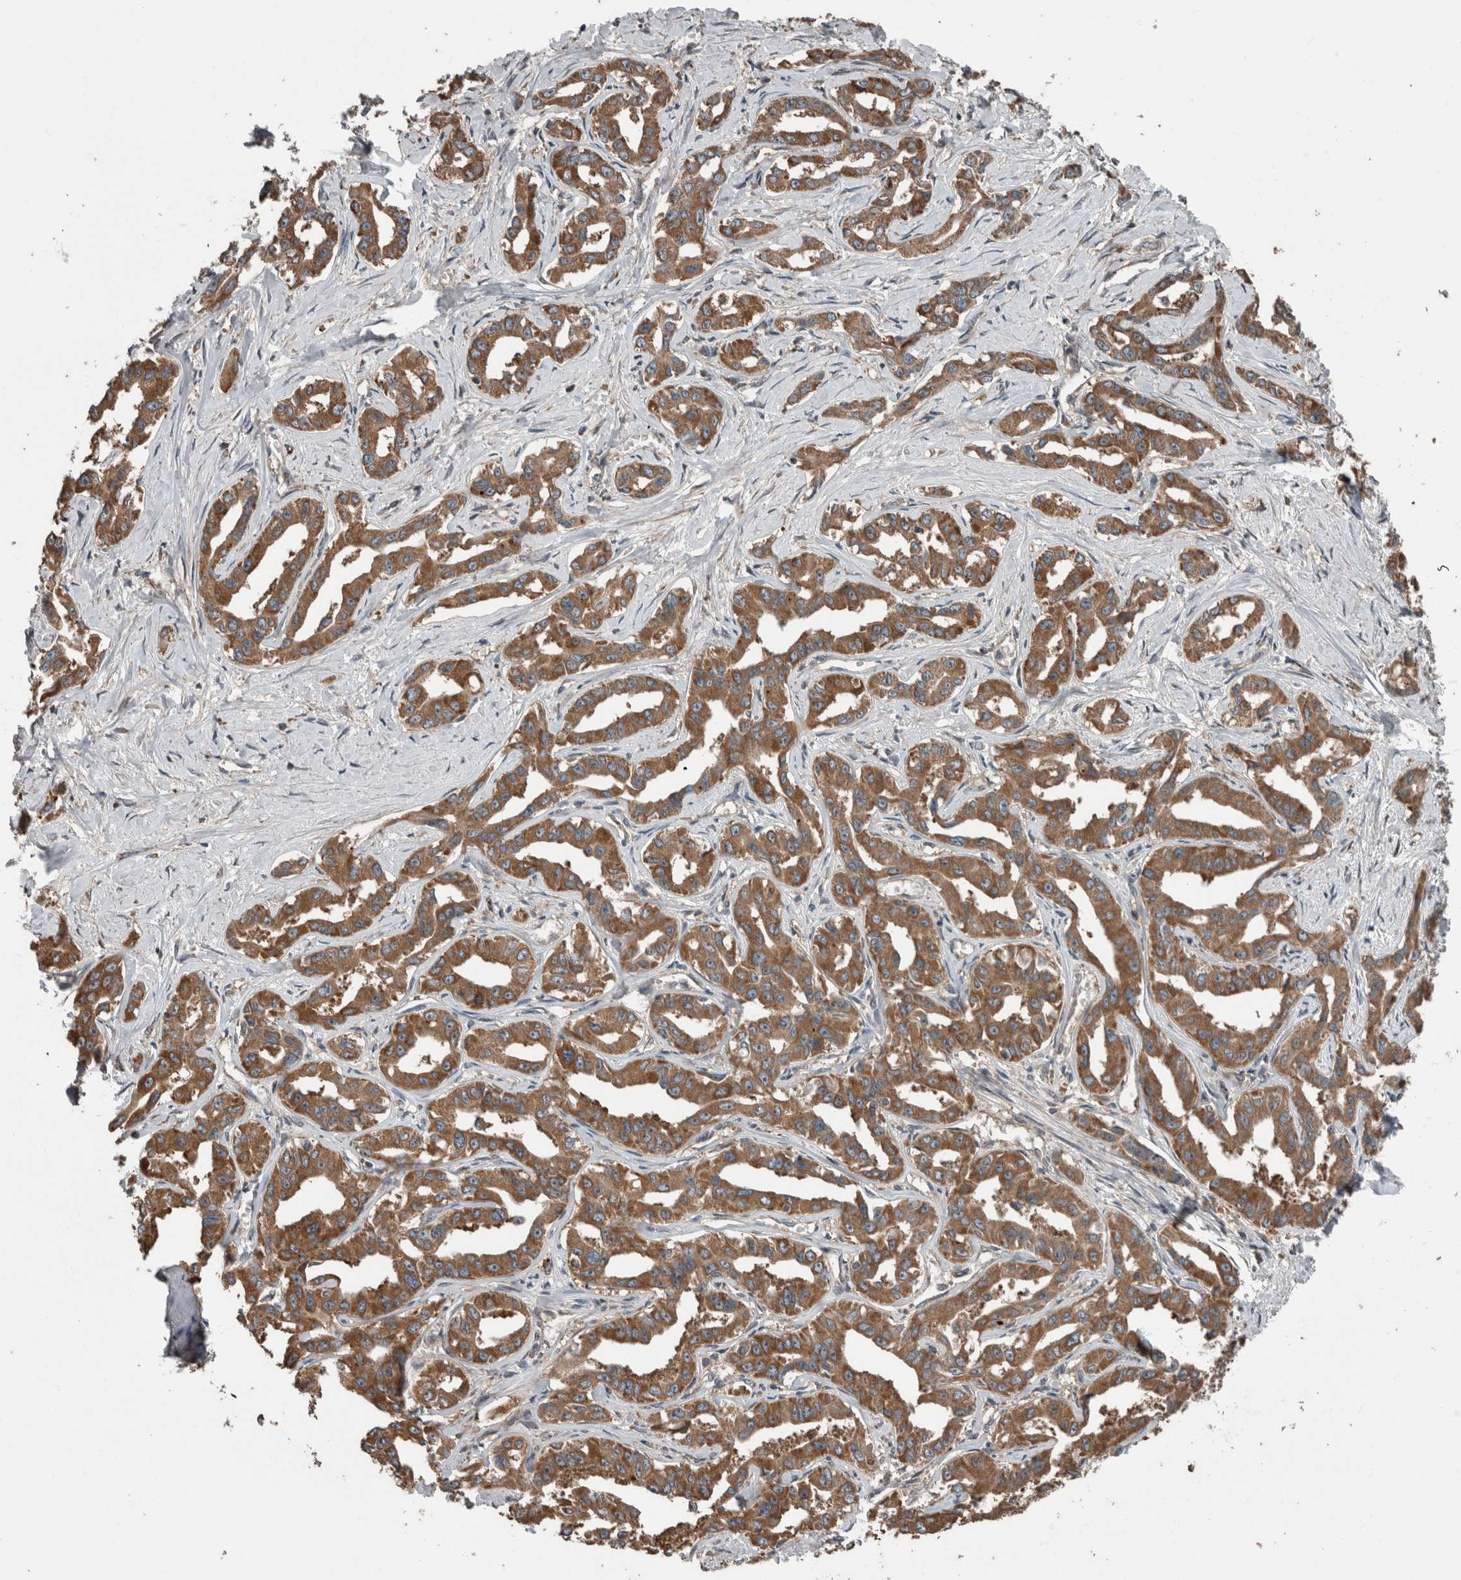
{"staining": {"intensity": "moderate", "quantity": ">75%", "location": "cytoplasmic/membranous"}, "tissue": "liver cancer", "cell_type": "Tumor cells", "image_type": "cancer", "snomed": [{"axis": "morphology", "description": "Cholangiocarcinoma"}, {"axis": "topography", "description": "Liver"}], "caption": "This micrograph shows liver cancer stained with immunohistochemistry to label a protein in brown. The cytoplasmic/membranous of tumor cells show moderate positivity for the protein. Nuclei are counter-stained blue.", "gene": "RIOK3", "patient": {"sex": "male", "age": 59}}